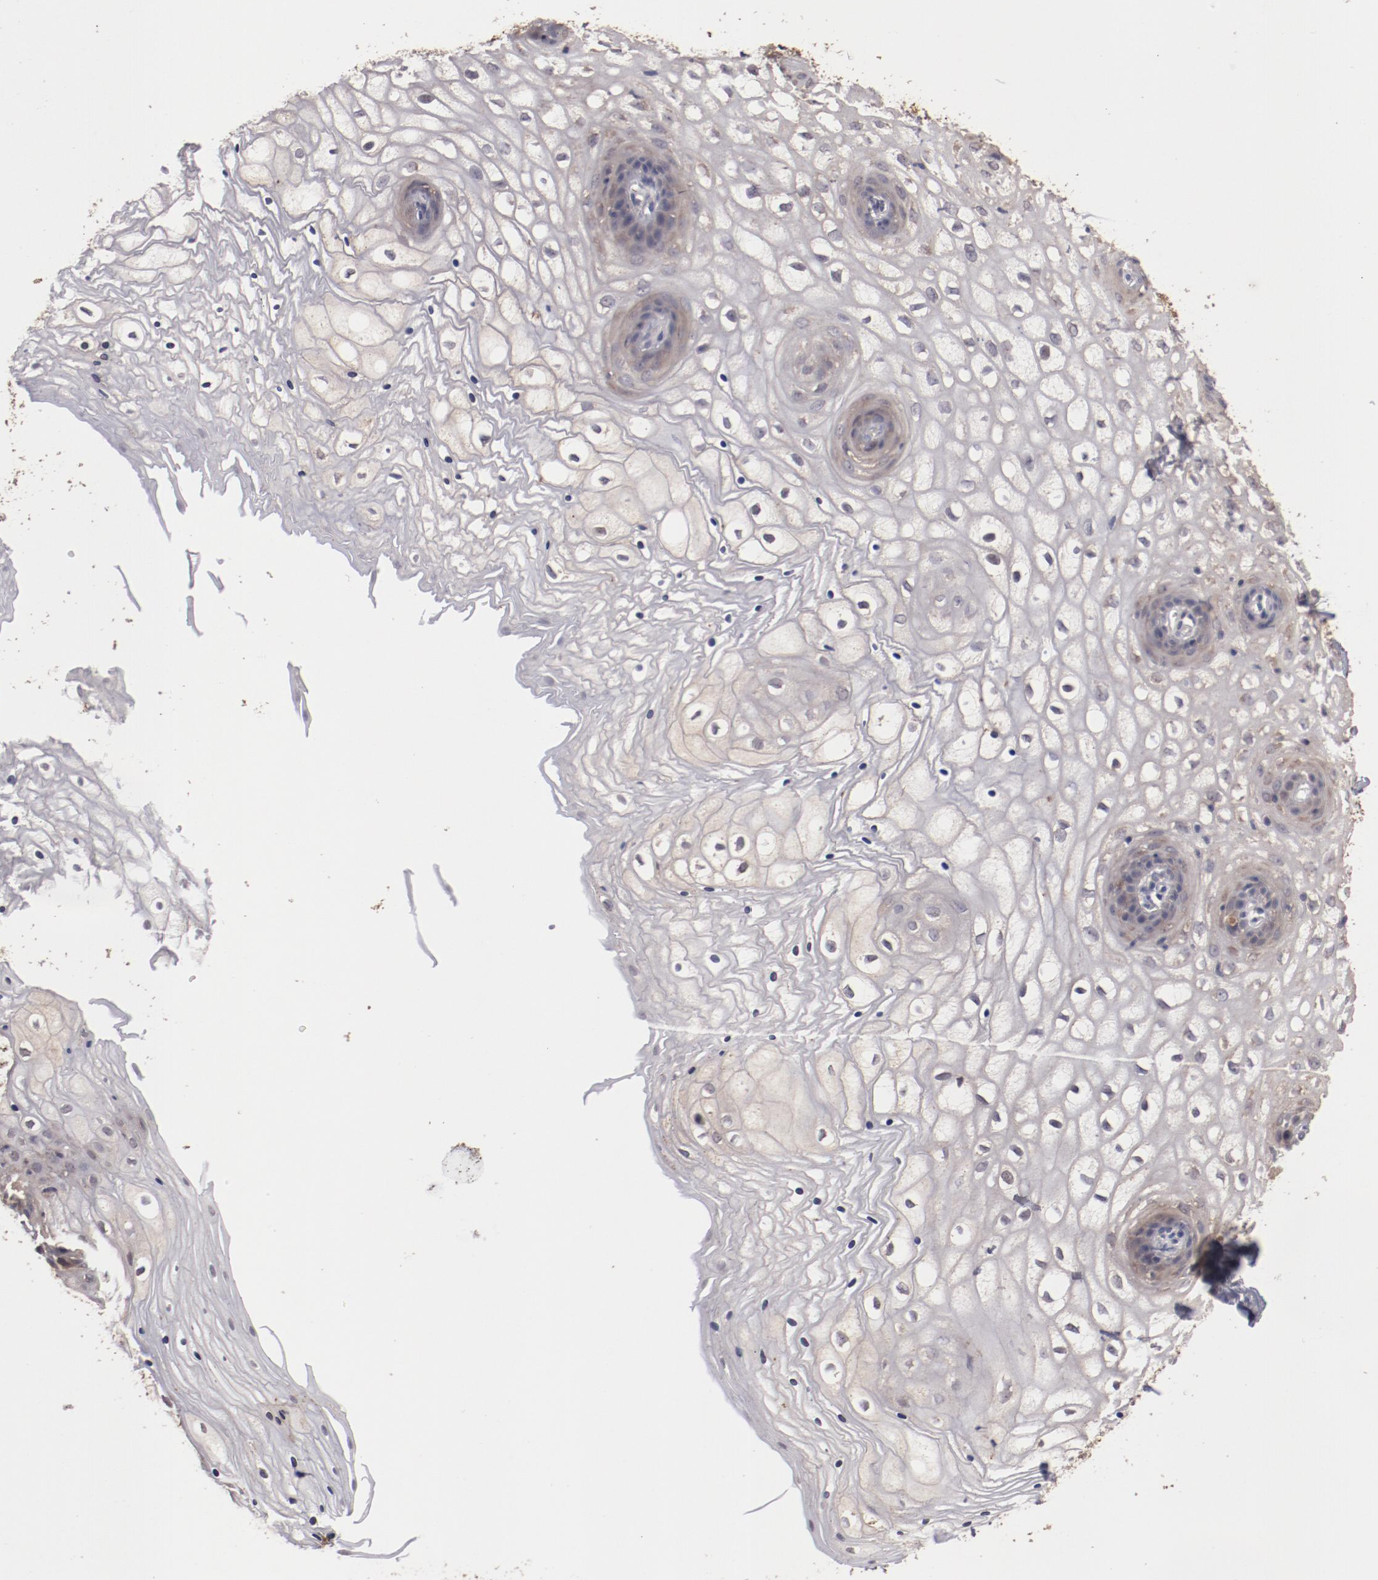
{"staining": {"intensity": "weak", "quantity": "<25%", "location": "cytoplasmic/membranous"}, "tissue": "vagina", "cell_type": "Squamous epithelial cells", "image_type": "normal", "snomed": [{"axis": "morphology", "description": "Normal tissue, NOS"}, {"axis": "topography", "description": "Vagina"}], "caption": "Histopathology image shows no significant protein positivity in squamous epithelial cells of benign vagina.", "gene": "LRRC75B", "patient": {"sex": "female", "age": 34}}